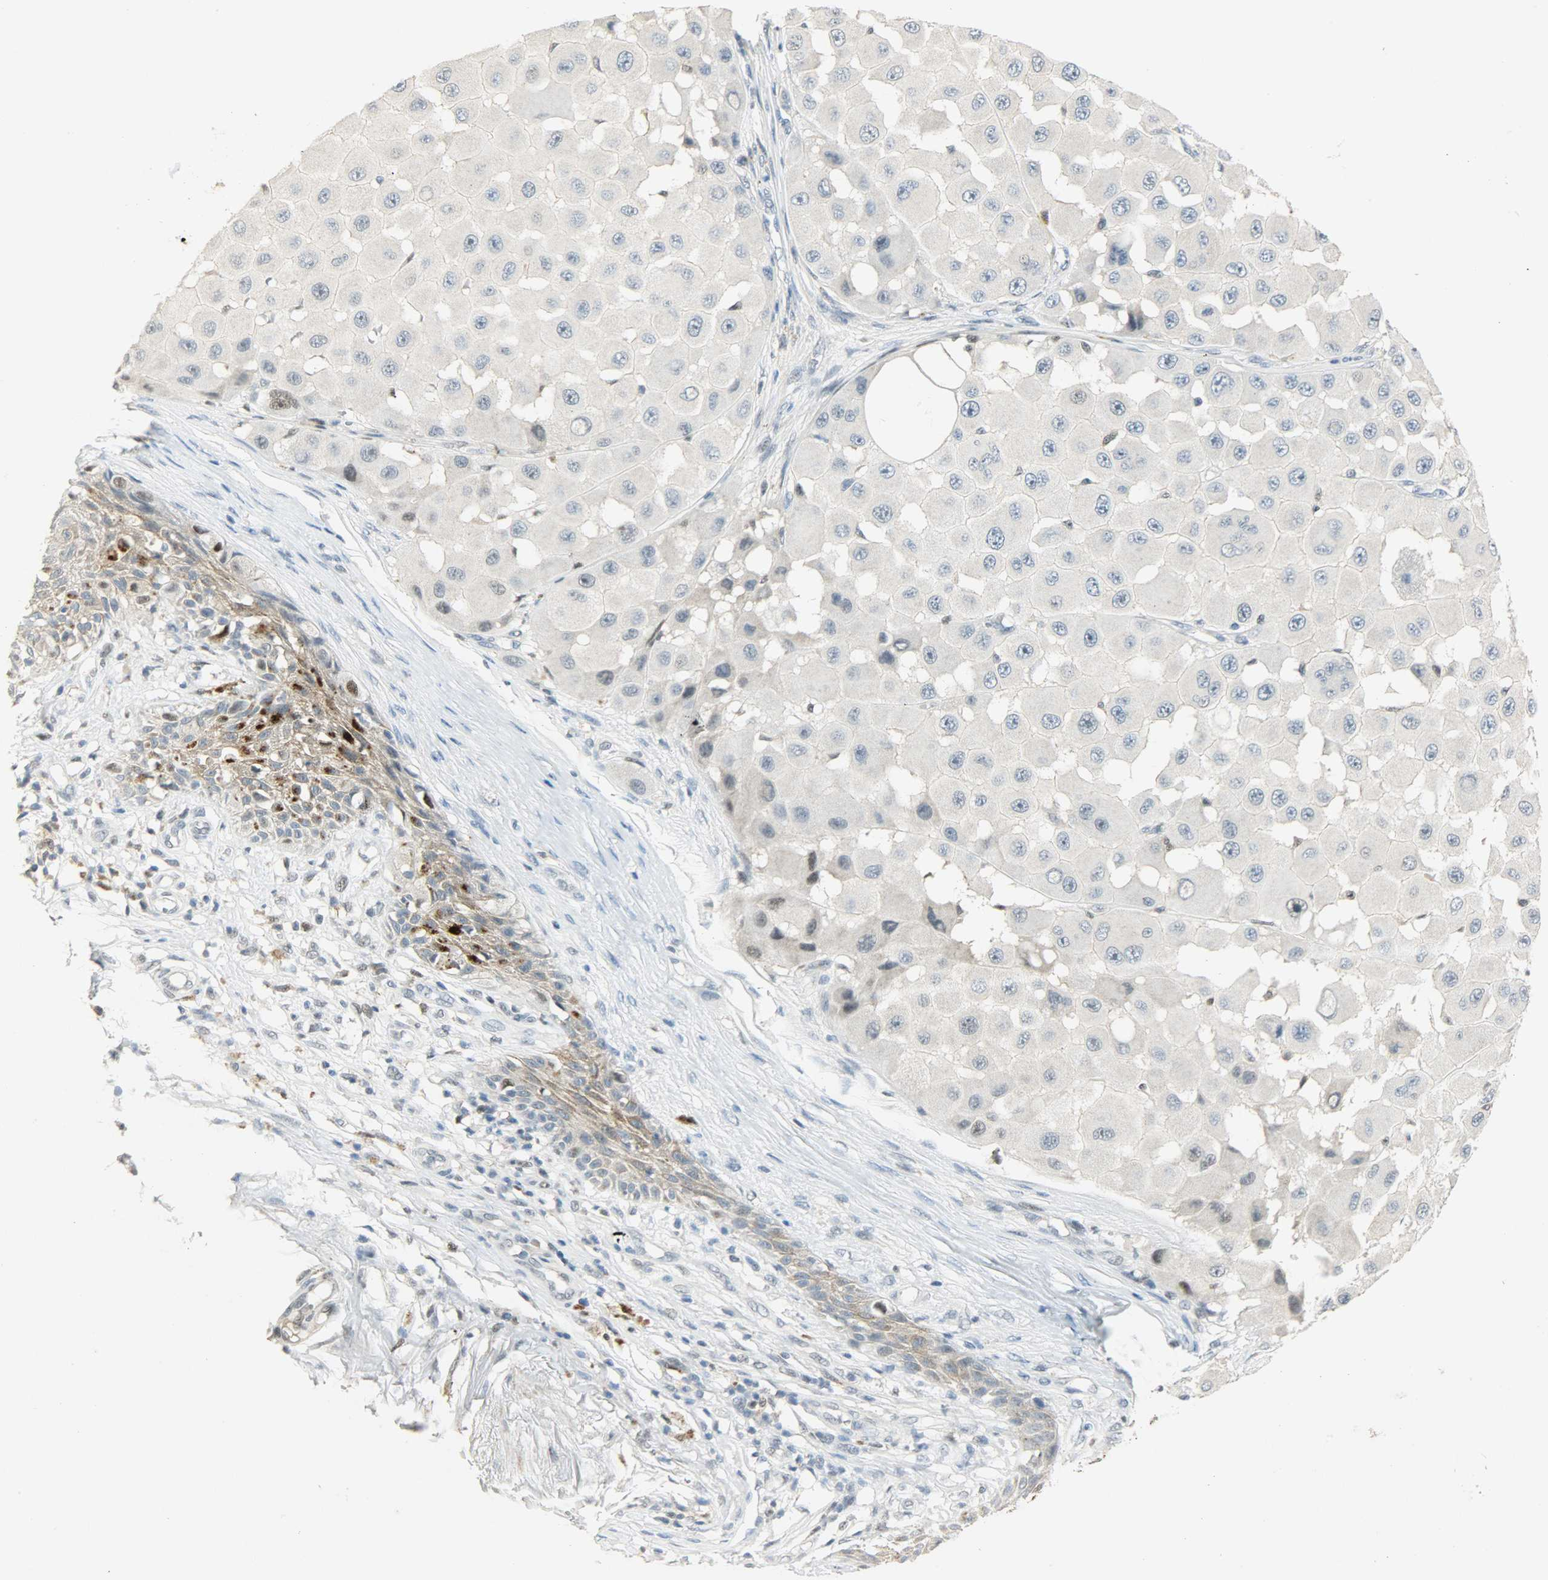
{"staining": {"intensity": "negative", "quantity": "none", "location": "none"}, "tissue": "melanoma", "cell_type": "Tumor cells", "image_type": "cancer", "snomed": [{"axis": "morphology", "description": "Malignant melanoma, NOS"}, {"axis": "topography", "description": "Skin"}], "caption": "This is a micrograph of immunohistochemistry staining of melanoma, which shows no positivity in tumor cells. (DAB (3,3'-diaminobenzidine) IHC, high magnification).", "gene": "PPARG", "patient": {"sex": "female", "age": 81}}